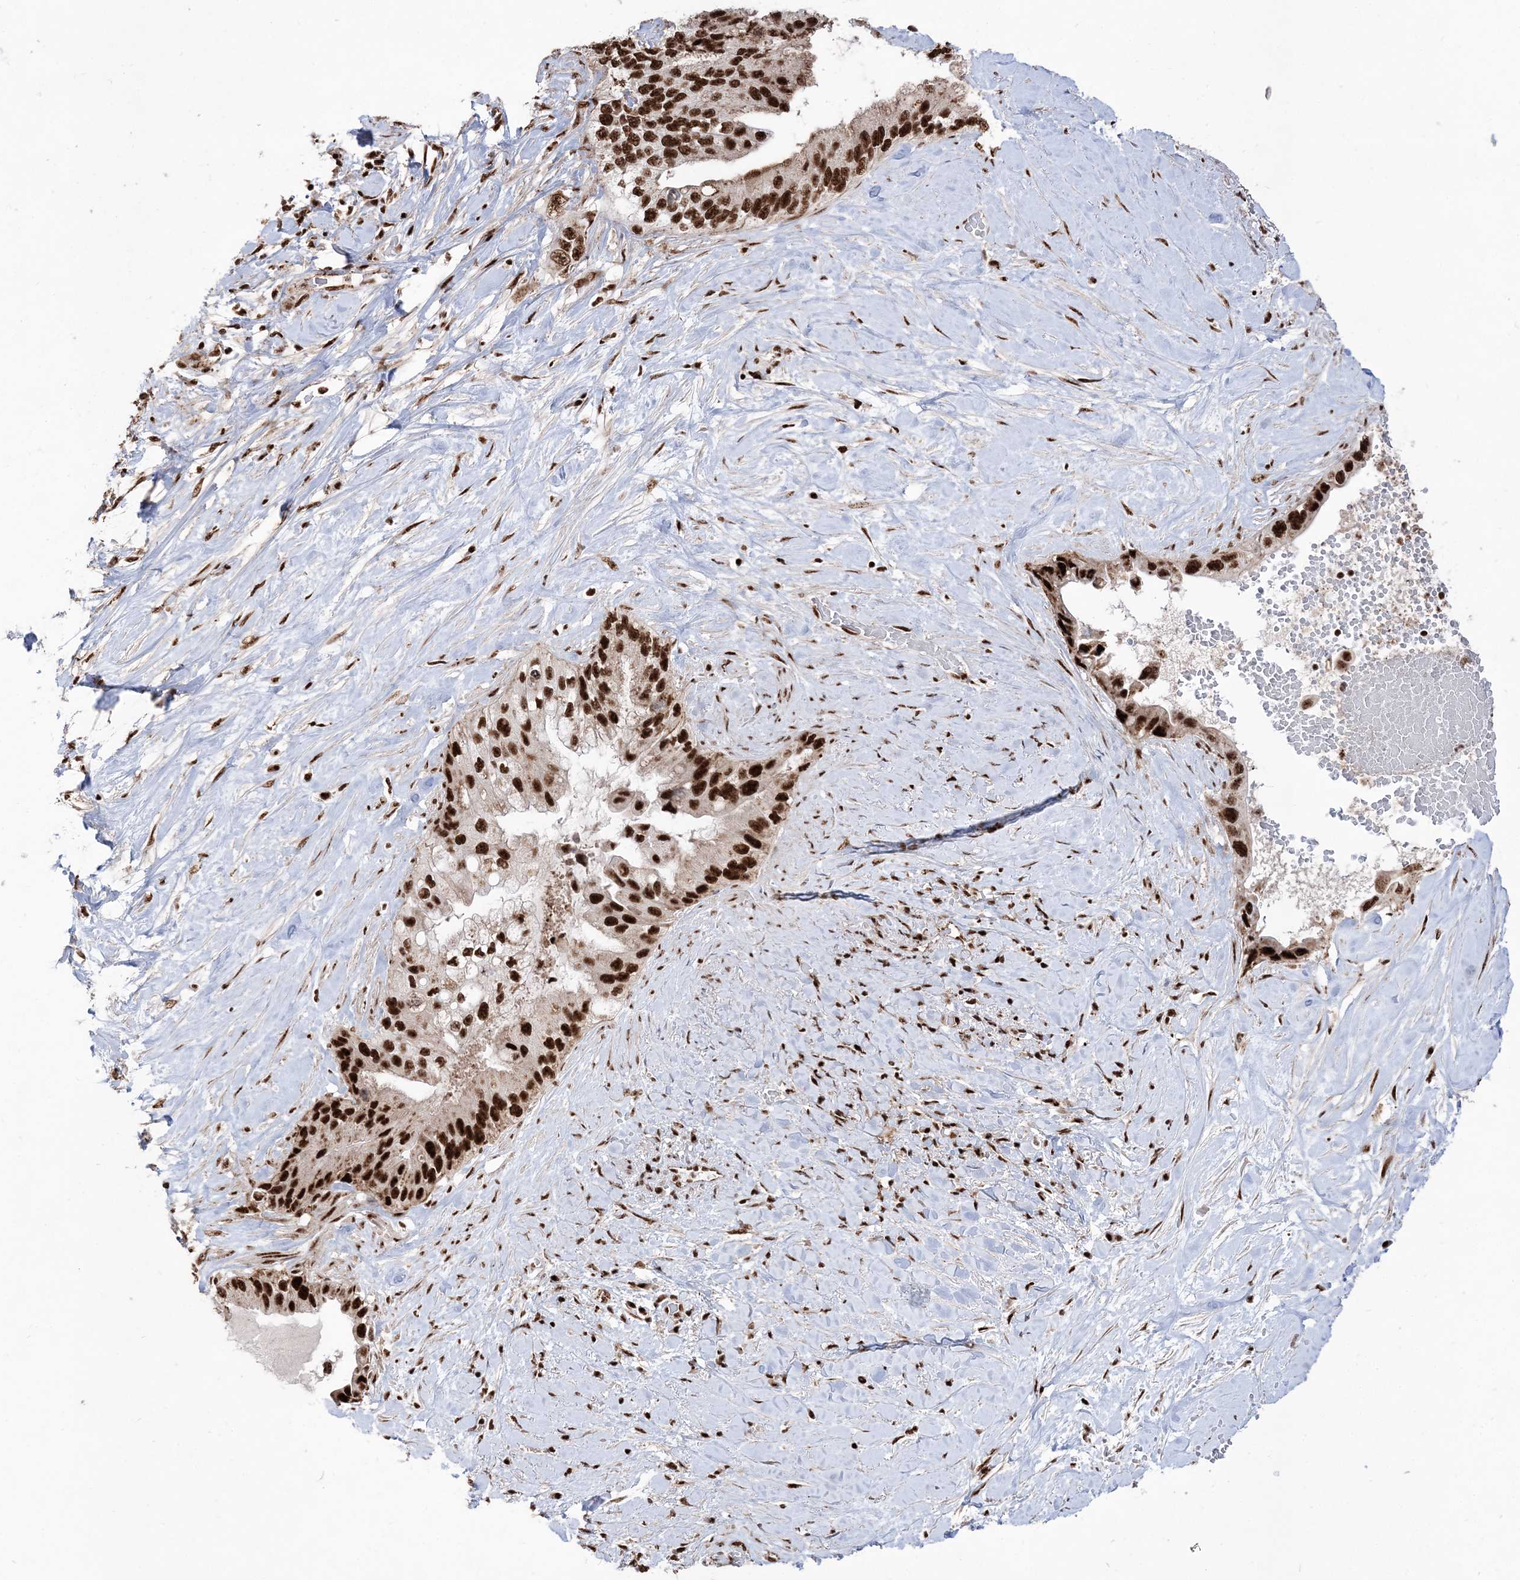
{"staining": {"intensity": "strong", "quantity": ">75%", "location": "nuclear"}, "tissue": "pancreatic cancer", "cell_type": "Tumor cells", "image_type": "cancer", "snomed": [{"axis": "morphology", "description": "Inflammation, NOS"}, {"axis": "morphology", "description": "Adenocarcinoma, NOS"}, {"axis": "topography", "description": "Pancreas"}], "caption": "High-power microscopy captured an immunohistochemistry photomicrograph of adenocarcinoma (pancreatic), revealing strong nuclear expression in about >75% of tumor cells.", "gene": "RBM17", "patient": {"sex": "female", "age": 56}}